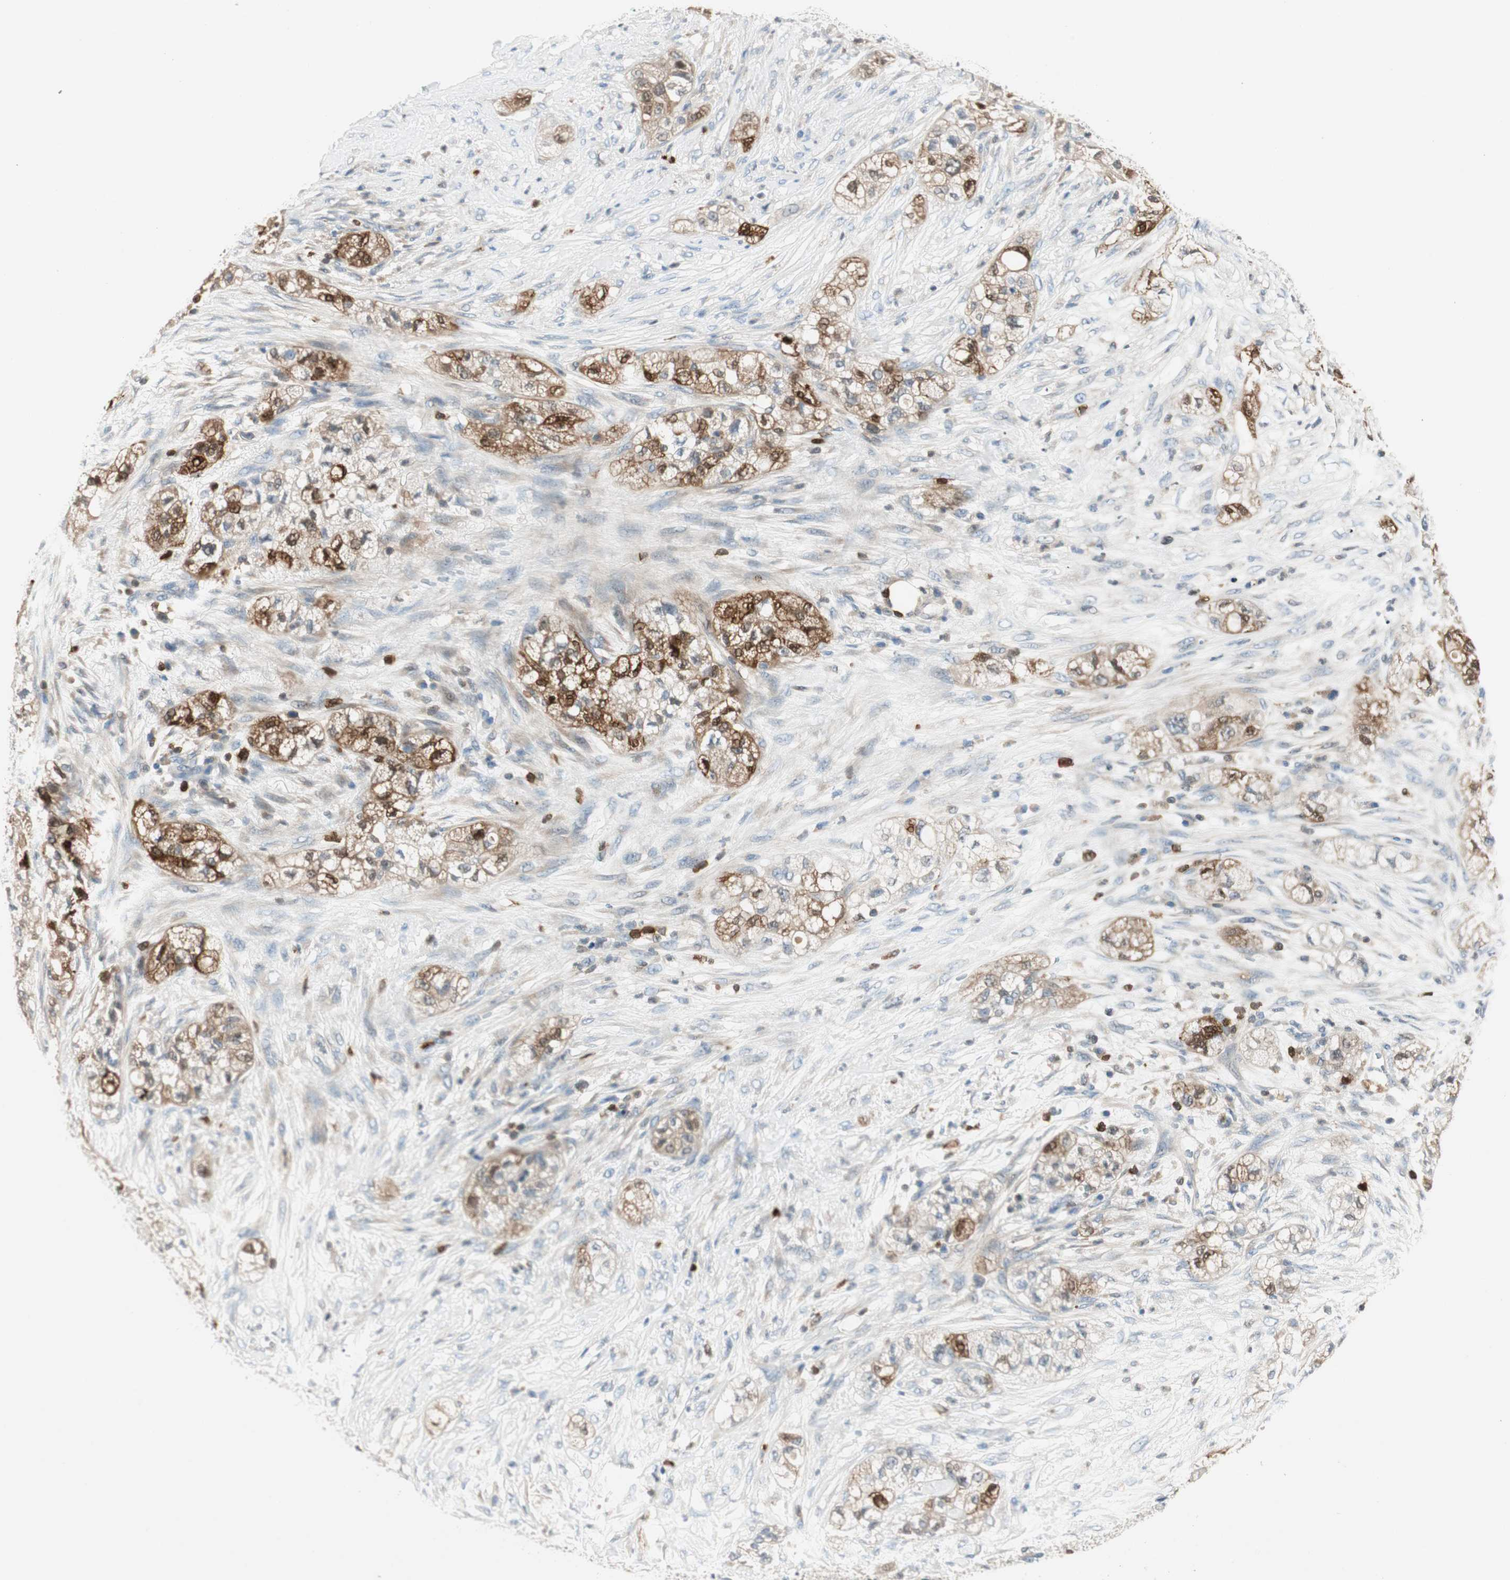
{"staining": {"intensity": "moderate", "quantity": ">75%", "location": "cytoplasmic/membranous"}, "tissue": "pancreatic cancer", "cell_type": "Tumor cells", "image_type": "cancer", "snomed": [{"axis": "morphology", "description": "Adenocarcinoma, NOS"}, {"axis": "topography", "description": "Pancreas"}], "caption": "Brown immunohistochemical staining in human adenocarcinoma (pancreatic) demonstrates moderate cytoplasmic/membranous positivity in about >75% of tumor cells. Nuclei are stained in blue.", "gene": "COTL1", "patient": {"sex": "female", "age": 78}}